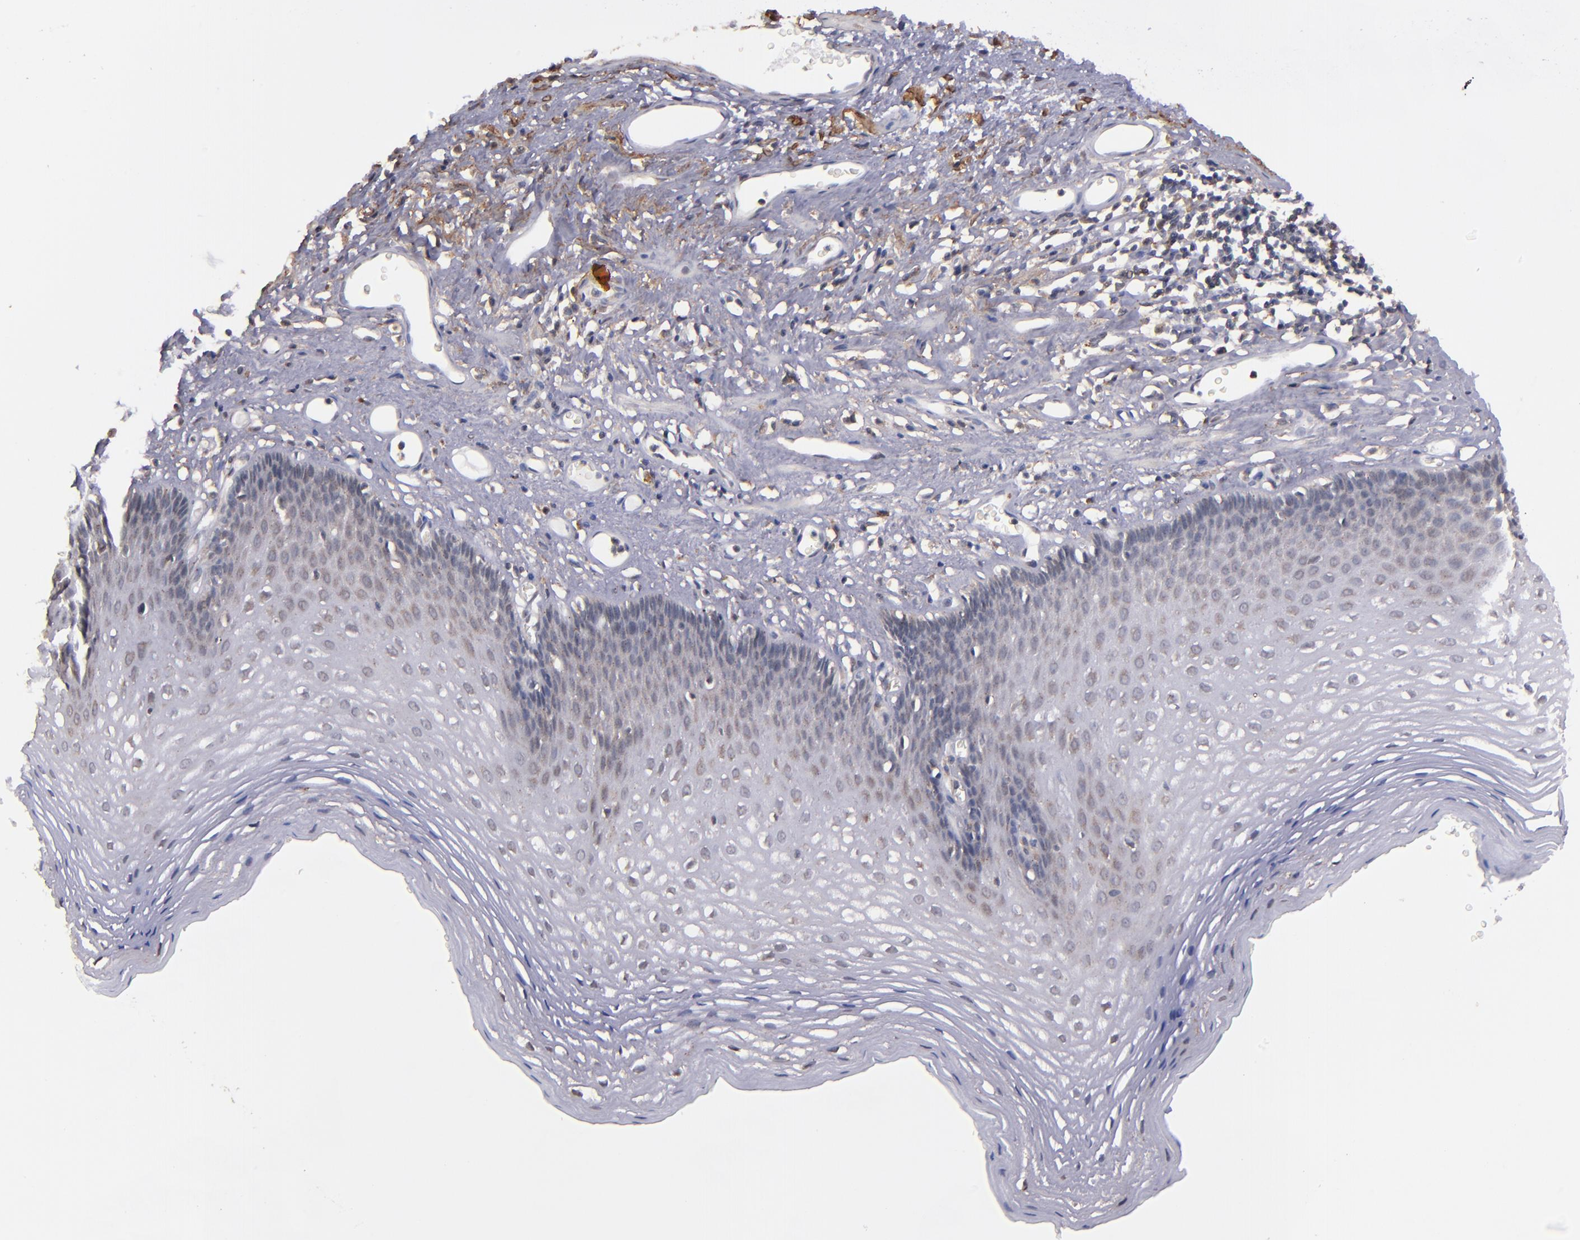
{"staining": {"intensity": "weak", "quantity": "<25%", "location": "cytoplasmic/membranous"}, "tissue": "esophagus", "cell_type": "Squamous epithelial cells", "image_type": "normal", "snomed": [{"axis": "morphology", "description": "Normal tissue, NOS"}, {"axis": "topography", "description": "Esophagus"}], "caption": "Immunohistochemical staining of unremarkable esophagus reveals no significant positivity in squamous epithelial cells. Brightfield microscopy of immunohistochemistry stained with DAB (3,3'-diaminobenzidine) (brown) and hematoxylin (blue), captured at high magnification.", "gene": "ZFYVE1", "patient": {"sex": "female", "age": 70}}